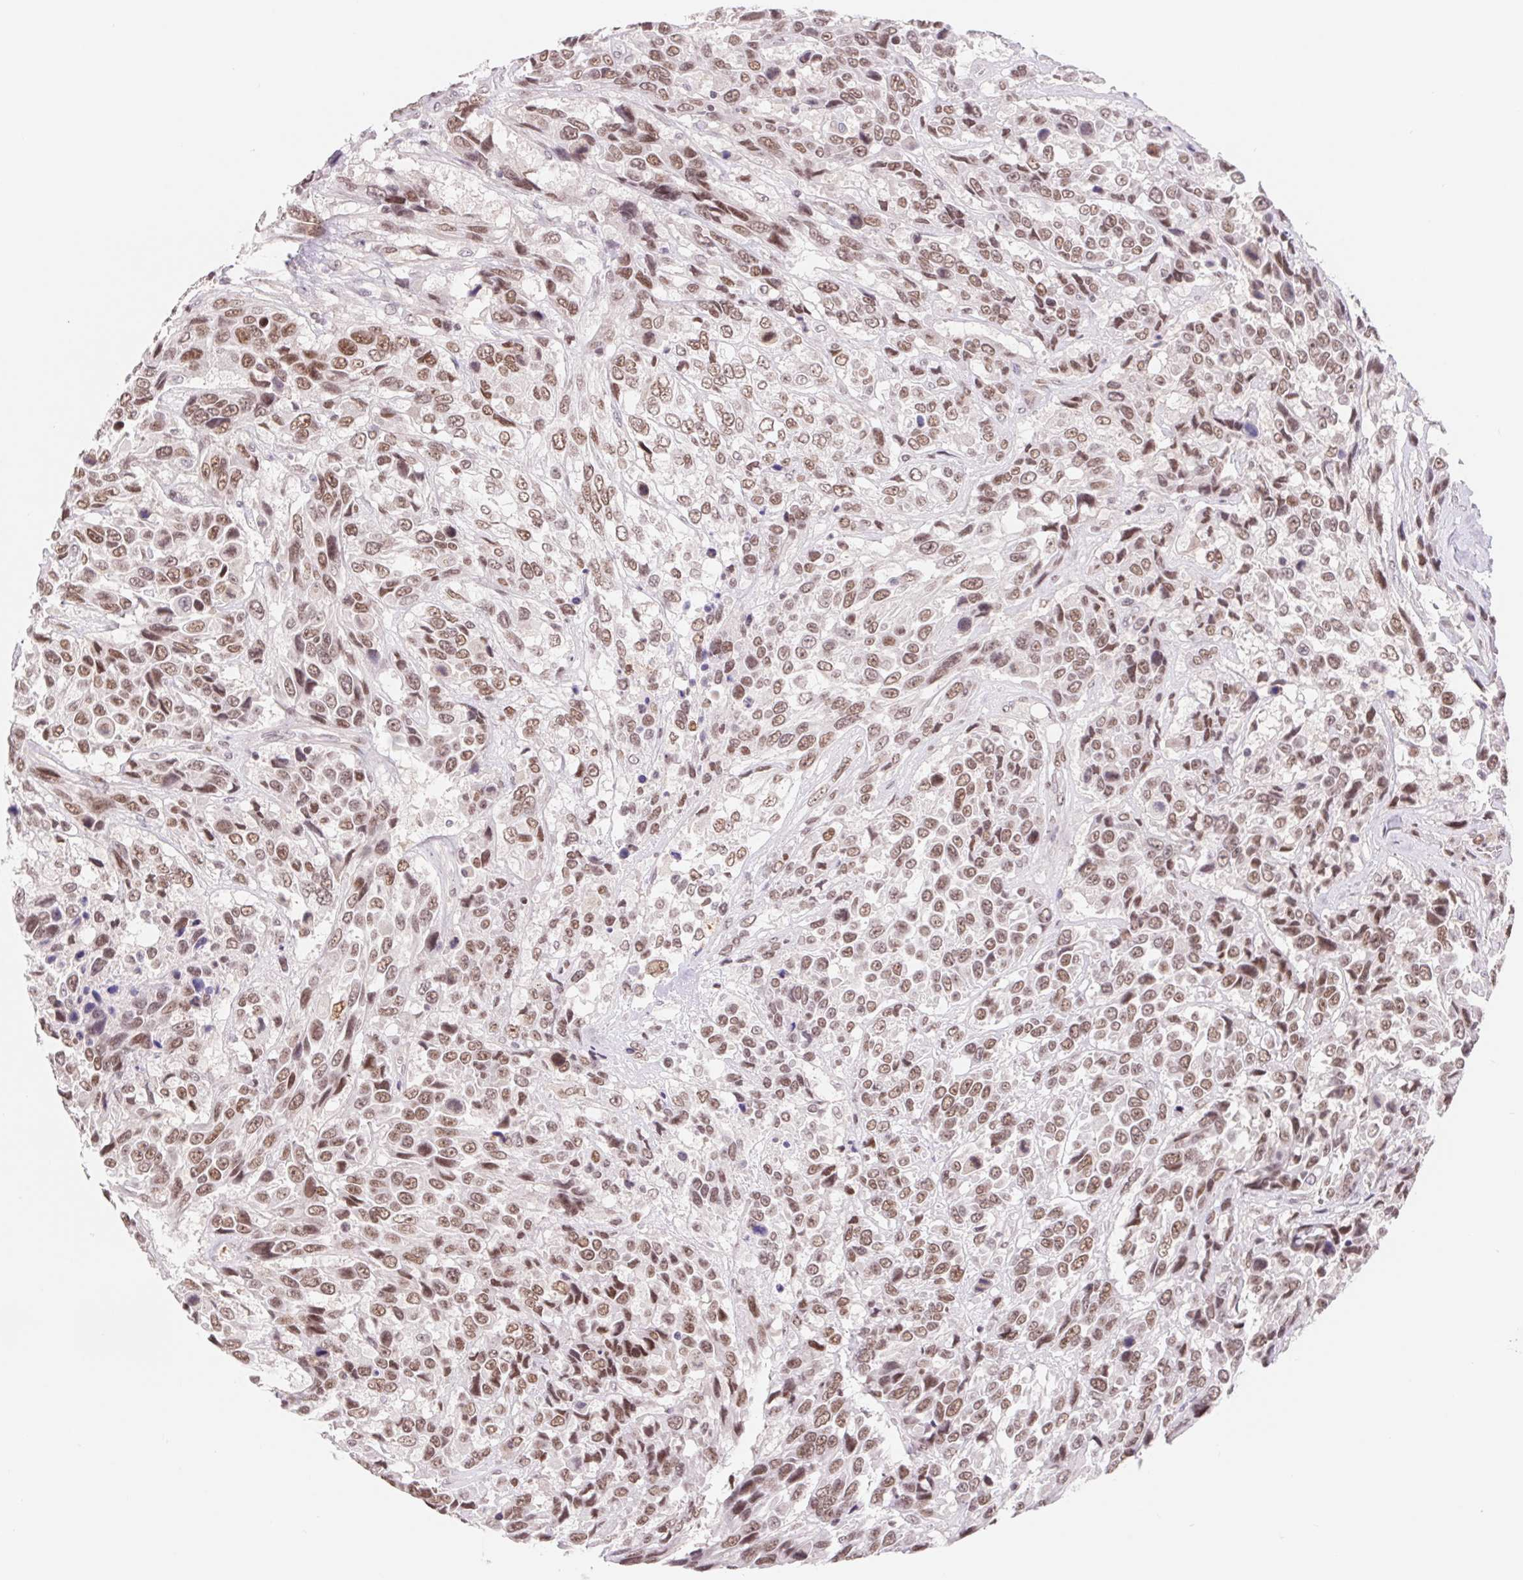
{"staining": {"intensity": "moderate", "quantity": ">75%", "location": "nuclear"}, "tissue": "urothelial cancer", "cell_type": "Tumor cells", "image_type": "cancer", "snomed": [{"axis": "morphology", "description": "Urothelial carcinoma, High grade"}, {"axis": "topography", "description": "Urinary bladder"}], "caption": "Immunohistochemistry of urothelial cancer shows medium levels of moderate nuclear staining in approximately >75% of tumor cells.", "gene": "TRERF1", "patient": {"sex": "female", "age": 70}}